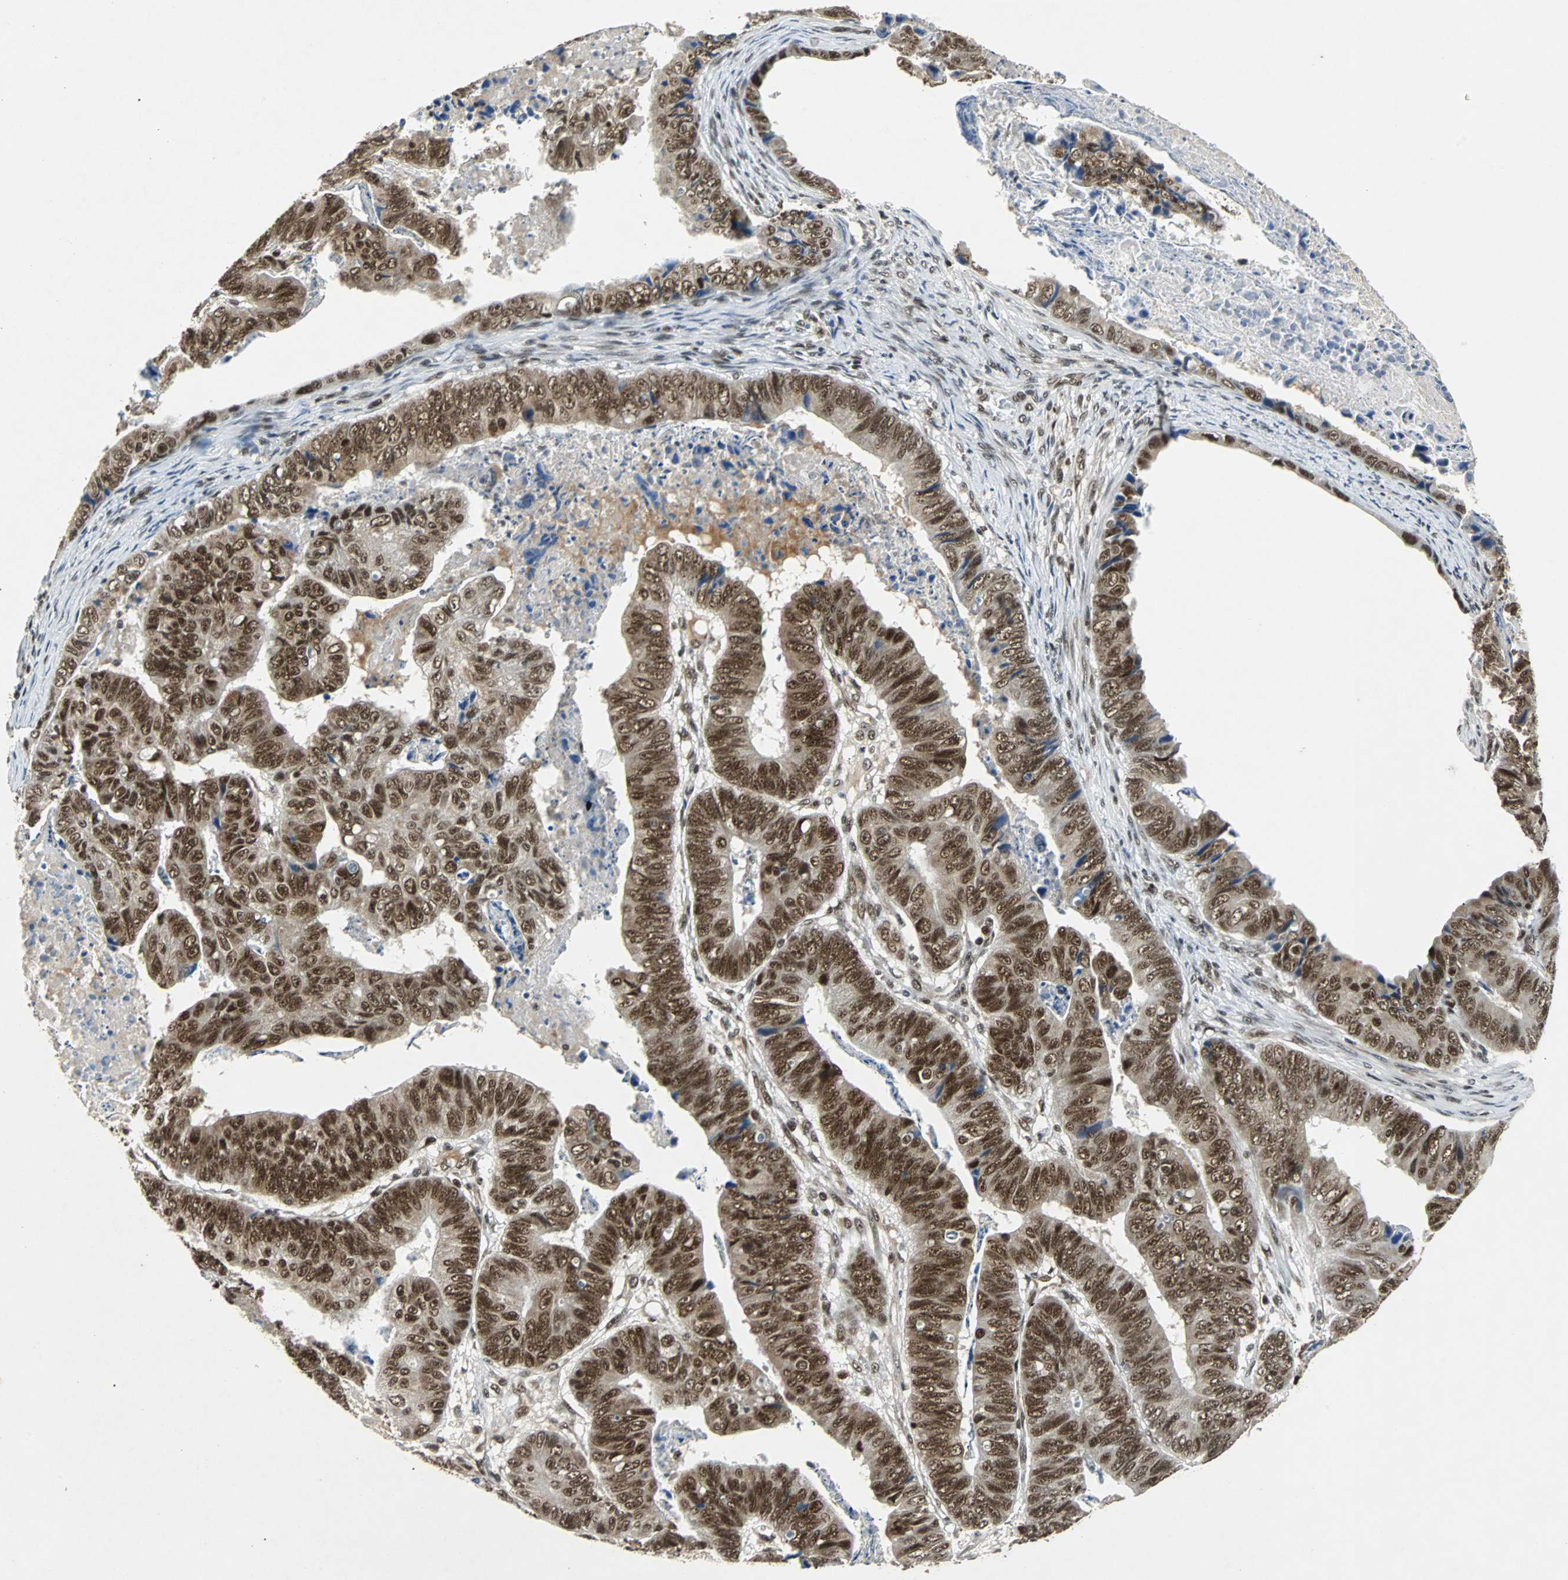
{"staining": {"intensity": "strong", "quantity": ">75%", "location": "nuclear"}, "tissue": "stomach cancer", "cell_type": "Tumor cells", "image_type": "cancer", "snomed": [{"axis": "morphology", "description": "Adenocarcinoma, NOS"}, {"axis": "topography", "description": "Stomach, lower"}], "caption": "A photomicrograph of human stomach adenocarcinoma stained for a protein demonstrates strong nuclear brown staining in tumor cells.", "gene": "TAF5", "patient": {"sex": "male", "age": 77}}